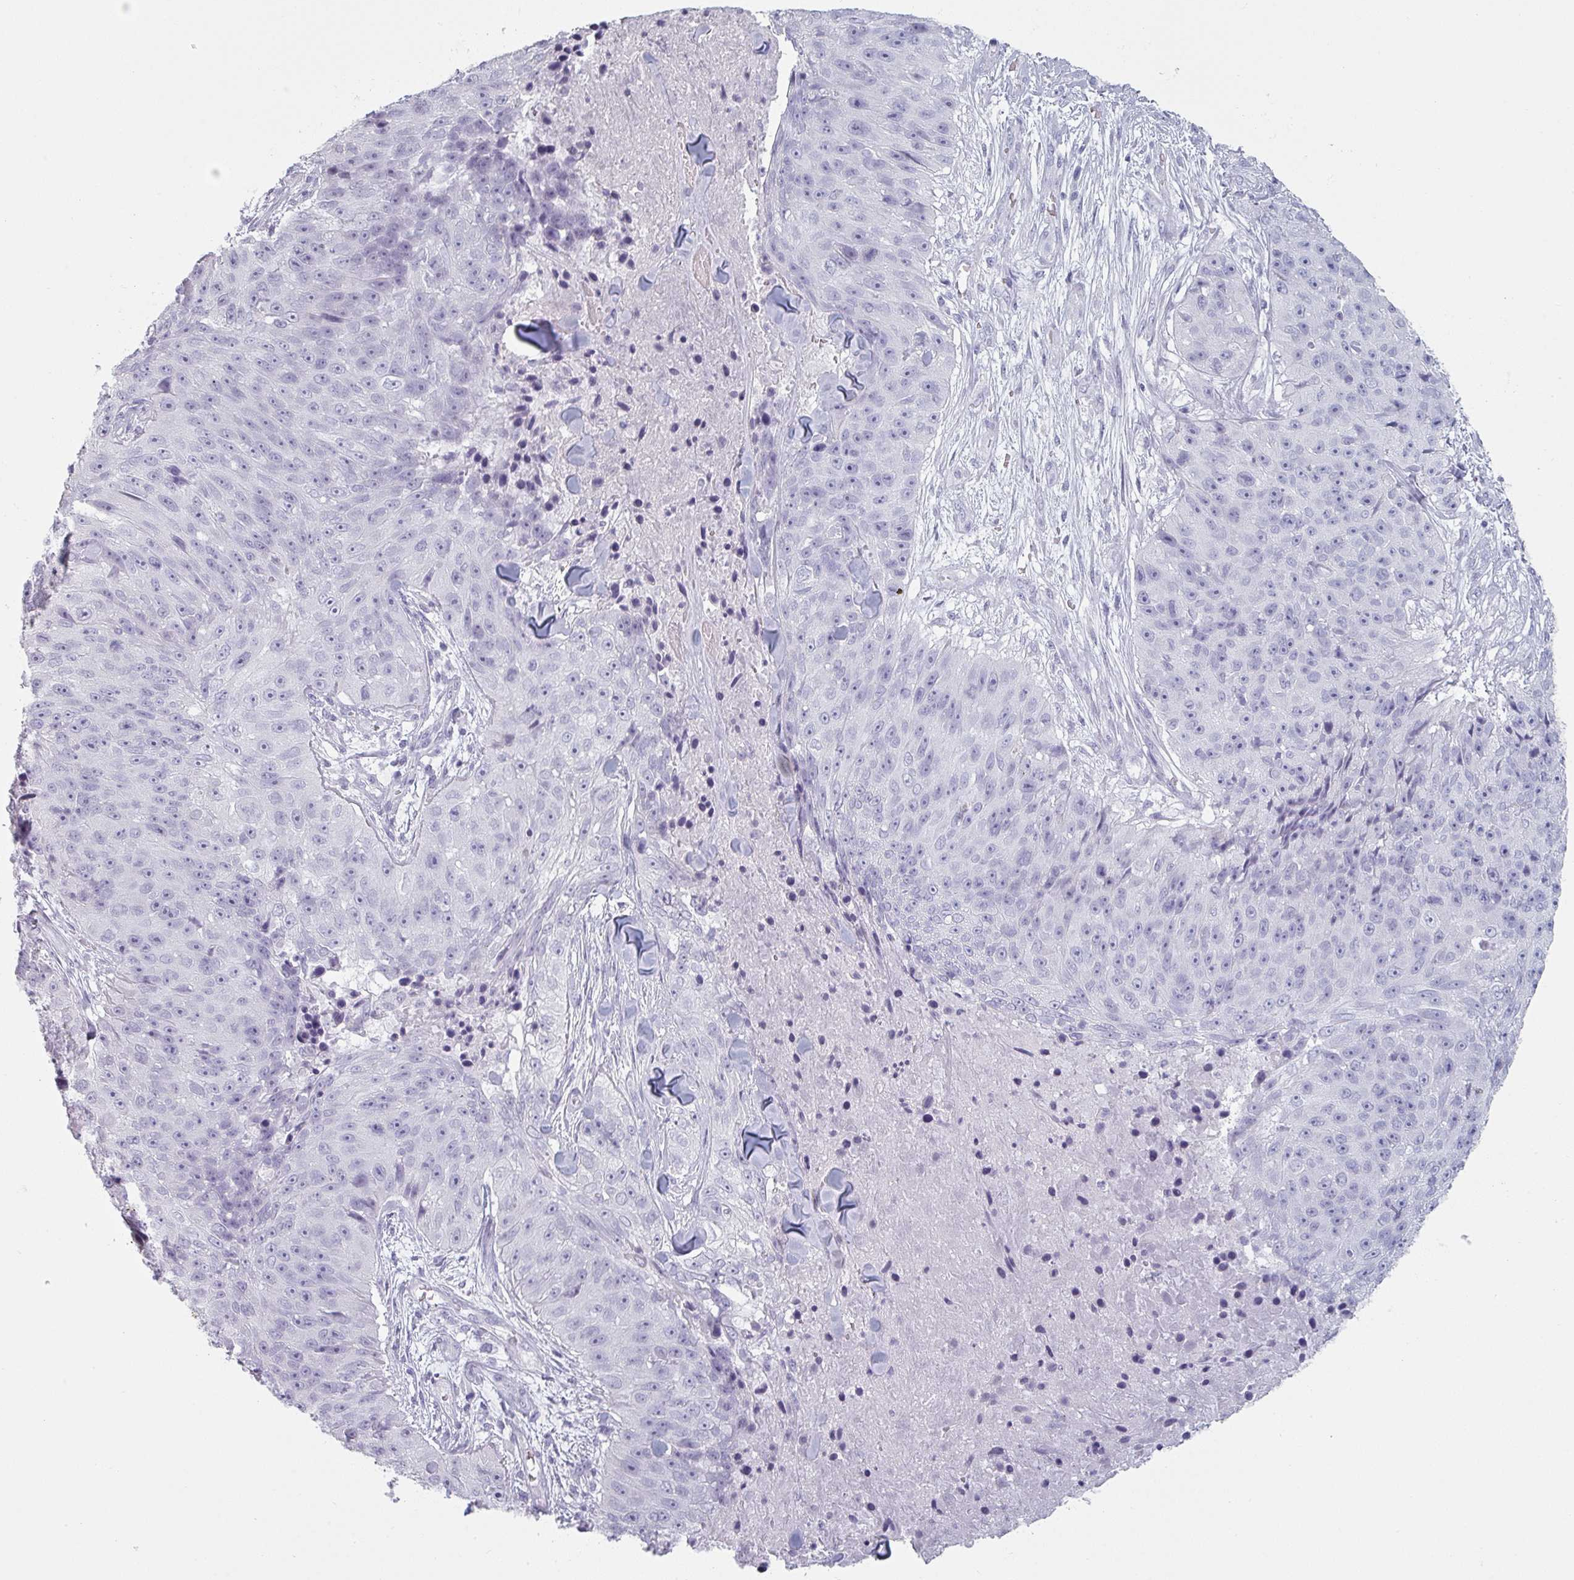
{"staining": {"intensity": "negative", "quantity": "none", "location": "none"}, "tissue": "skin cancer", "cell_type": "Tumor cells", "image_type": "cancer", "snomed": [{"axis": "morphology", "description": "Squamous cell carcinoma, NOS"}, {"axis": "topography", "description": "Skin"}], "caption": "Image shows no protein positivity in tumor cells of squamous cell carcinoma (skin) tissue.", "gene": "SFTPA1", "patient": {"sex": "female", "age": 87}}